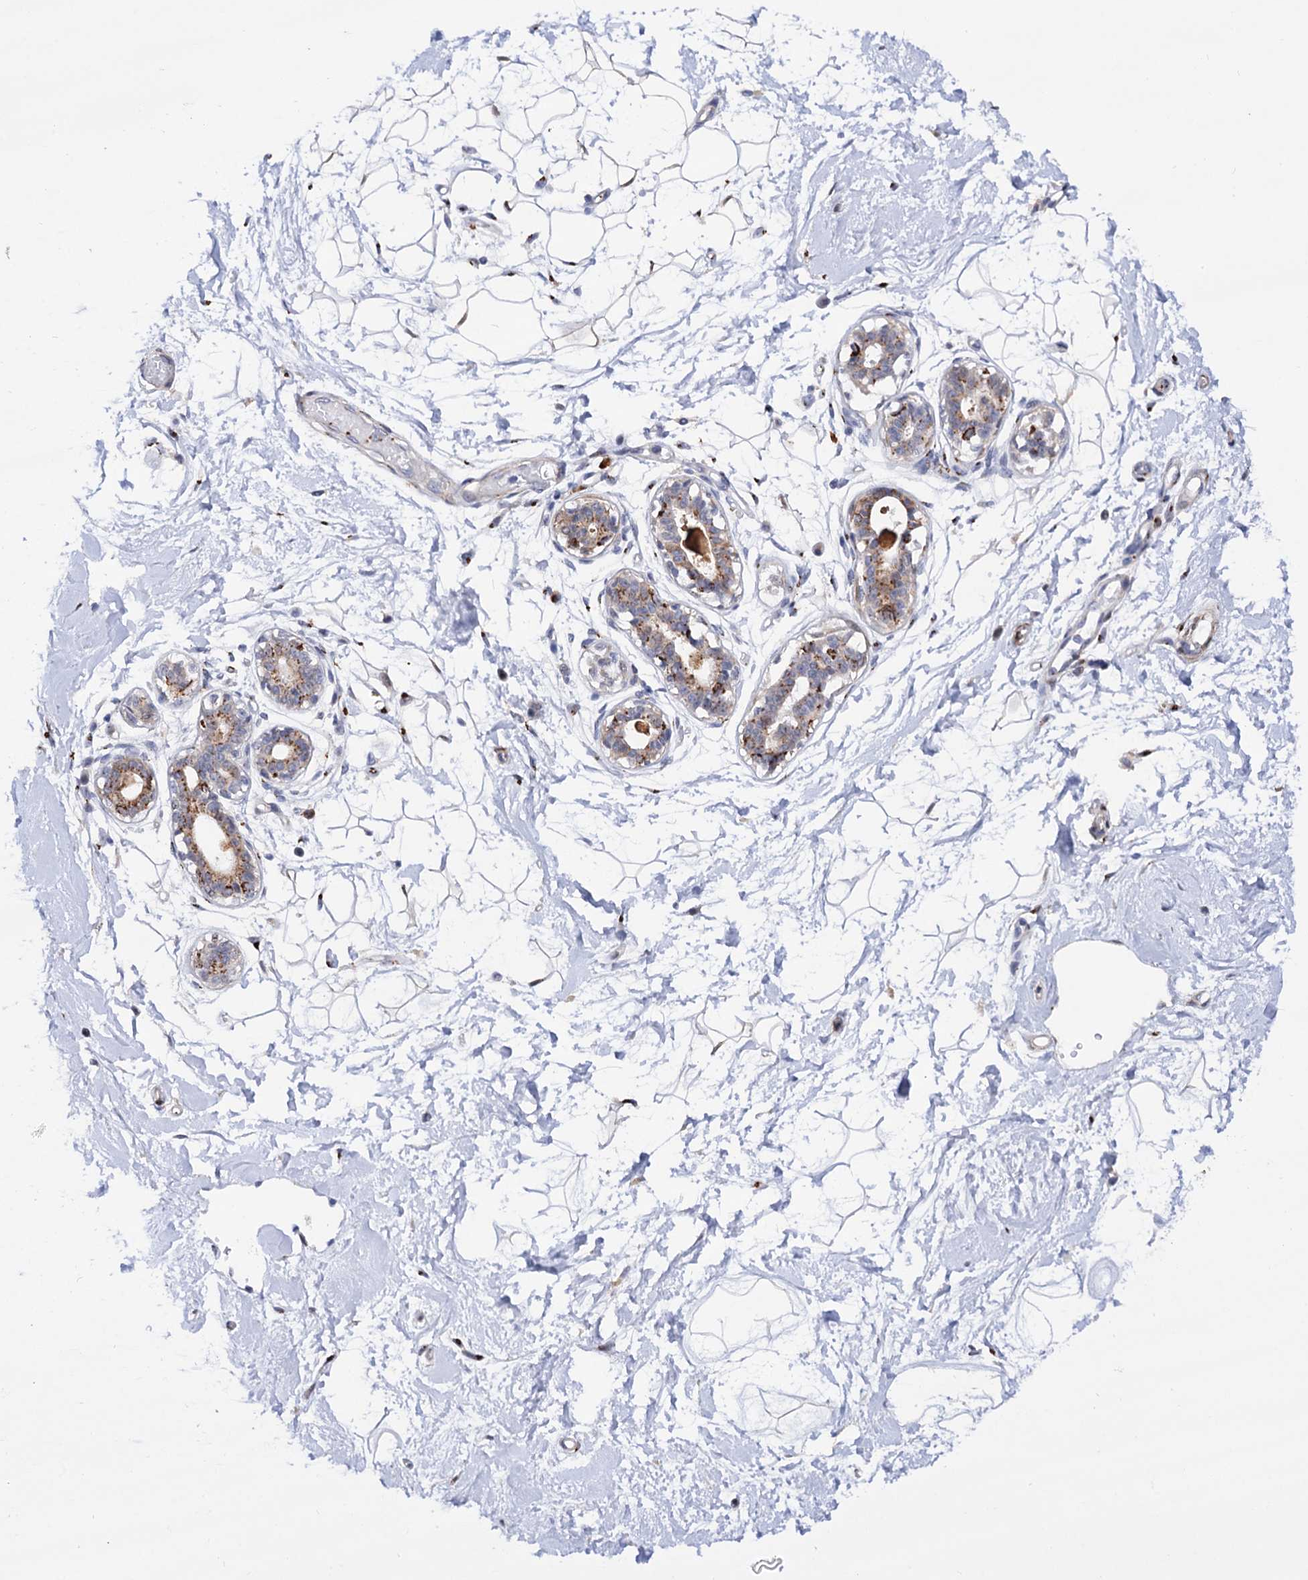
{"staining": {"intensity": "negative", "quantity": "none", "location": "none"}, "tissue": "breast", "cell_type": "Adipocytes", "image_type": "normal", "snomed": [{"axis": "morphology", "description": "Normal tissue, NOS"}, {"axis": "topography", "description": "Breast"}], "caption": "Micrograph shows no protein expression in adipocytes of unremarkable breast.", "gene": "C11orf96", "patient": {"sex": "female", "age": 45}}